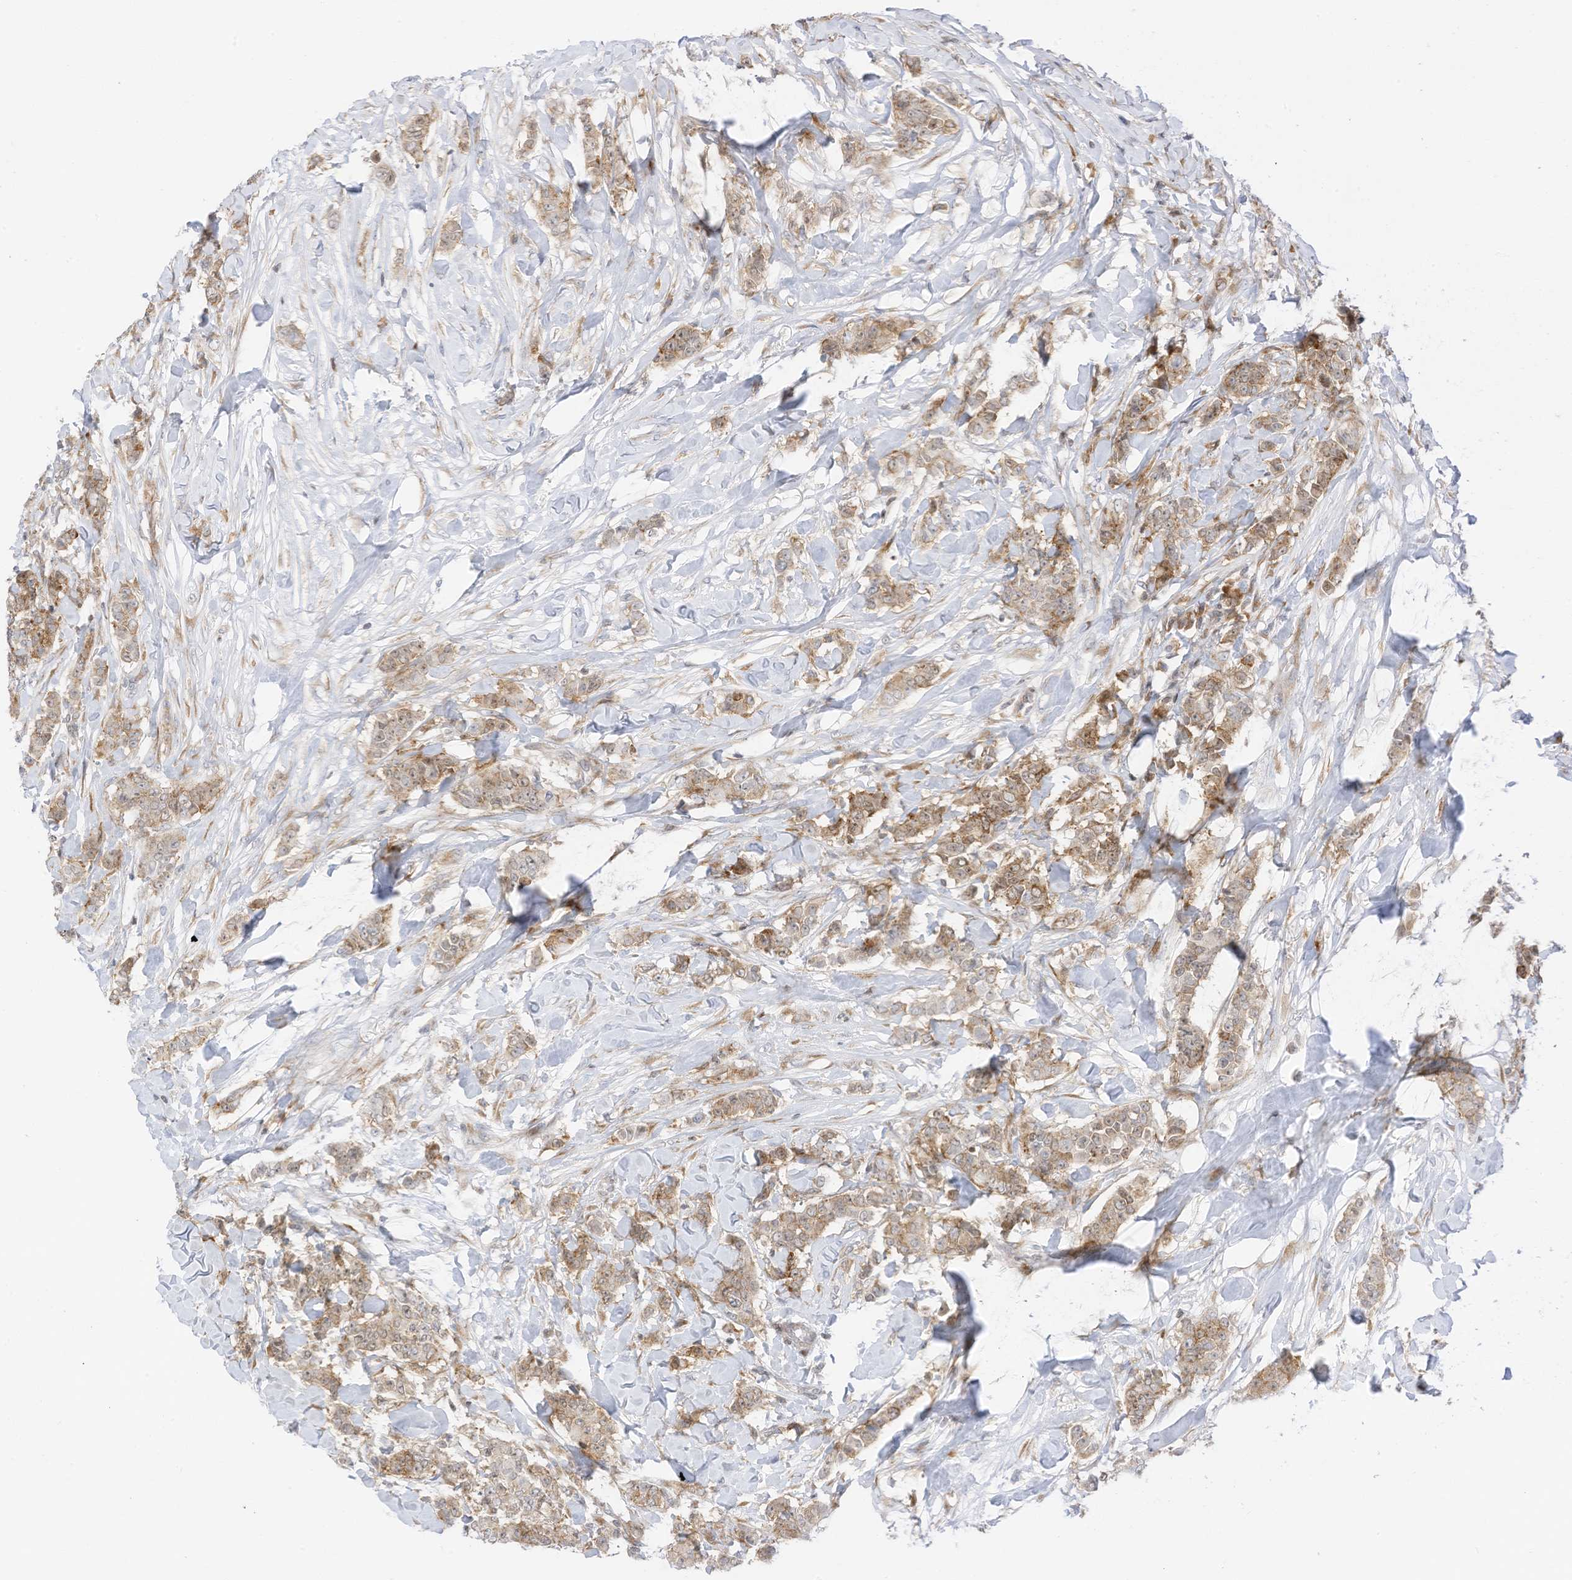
{"staining": {"intensity": "moderate", "quantity": ">75%", "location": "cytoplasmic/membranous"}, "tissue": "breast cancer", "cell_type": "Tumor cells", "image_type": "cancer", "snomed": [{"axis": "morphology", "description": "Duct carcinoma"}, {"axis": "topography", "description": "Breast"}], "caption": "A medium amount of moderate cytoplasmic/membranous positivity is identified in approximately >75% of tumor cells in breast cancer tissue. The protein is shown in brown color, while the nuclei are stained blue.", "gene": "EDF1", "patient": {"sex": "female", "age": 40}}